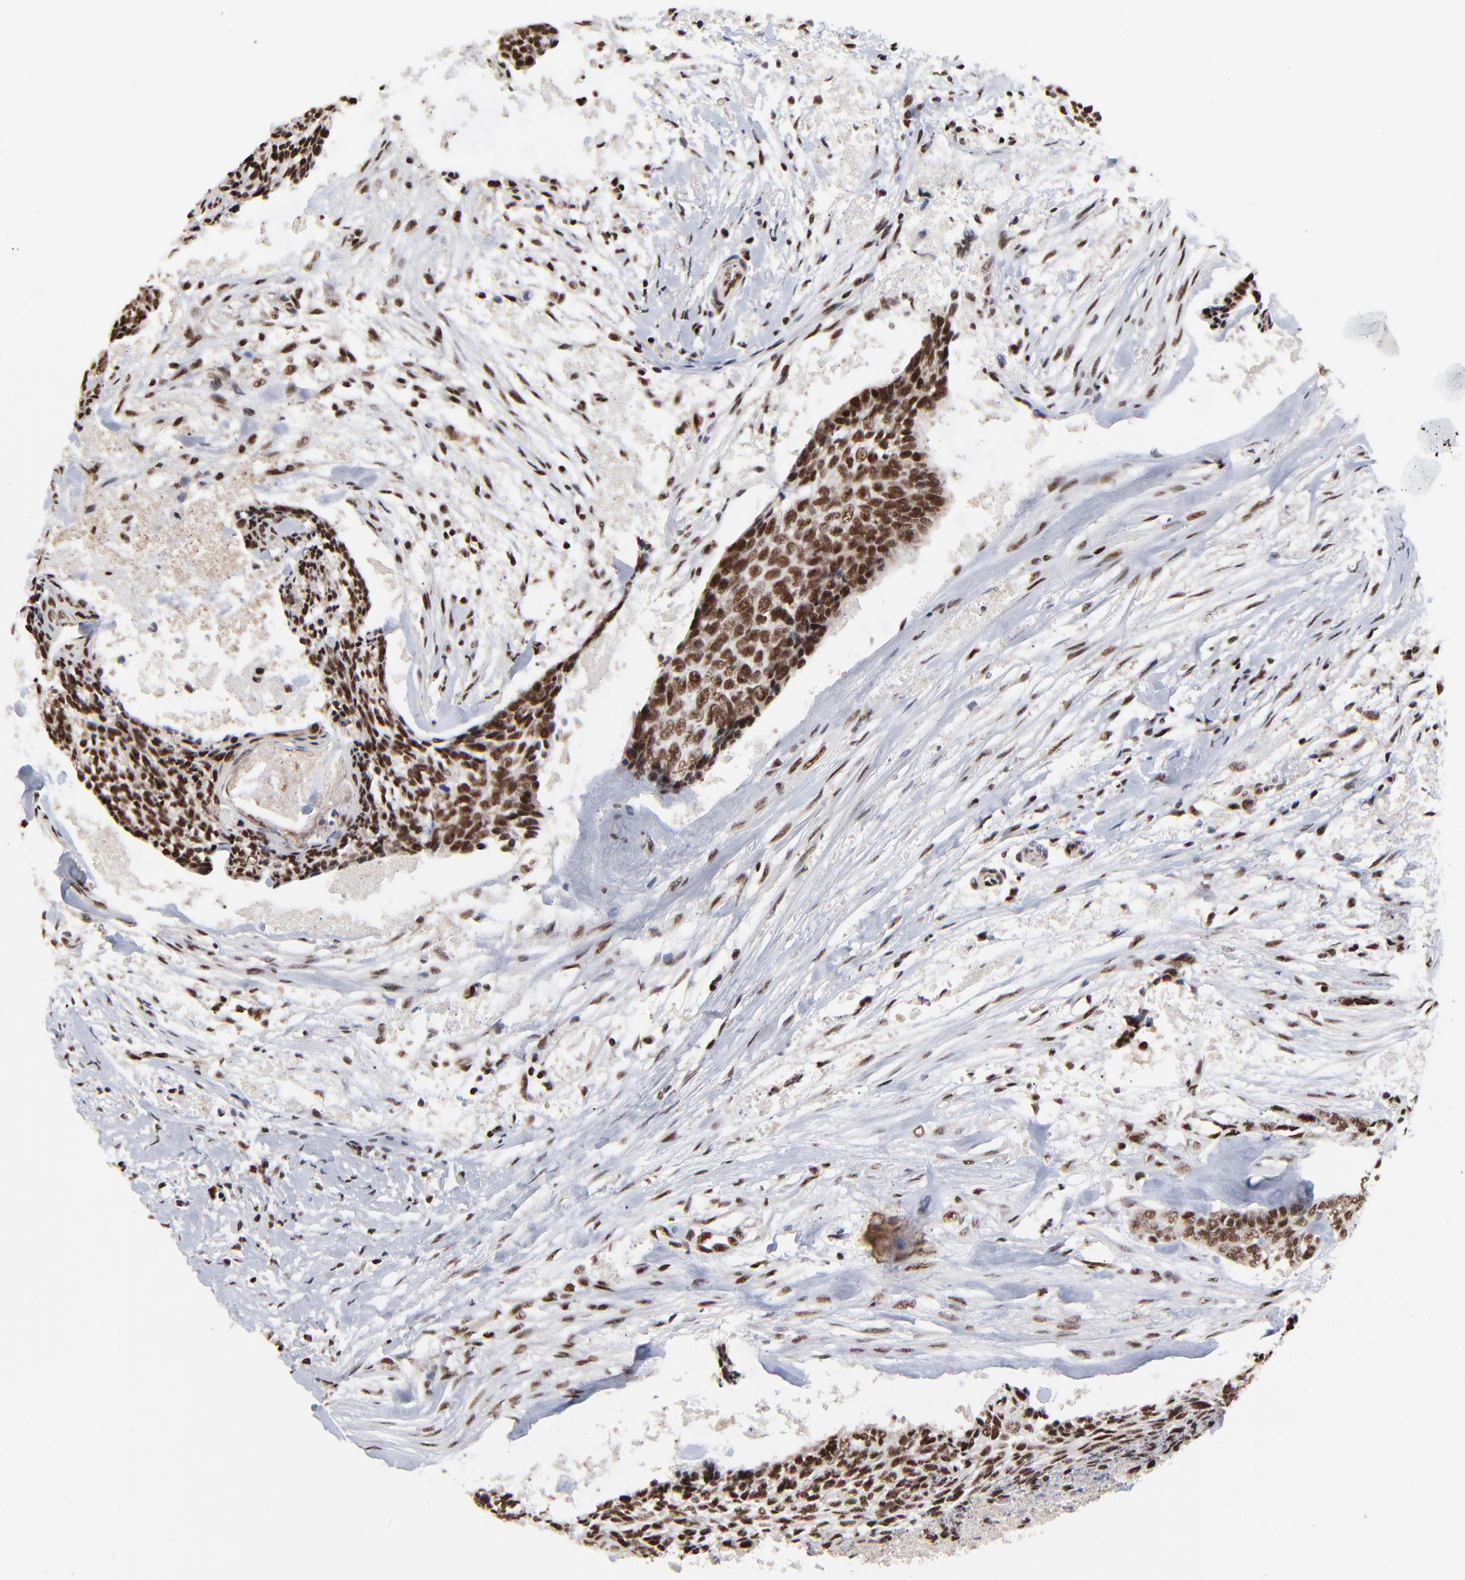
{"staining": {"intensity": "strong", "quantity": ">75%", "location": "nuclear"}, "tissue": "head and neck cancer", "cell_type": "Tumor cells", "image_type": "cancer", "snomed": [{"axis": "morphology", "description": "Squamous cell carcinoma, NOS"}, {"axis": "topography", "description": "Salivary gland"}, {"axis": "topography", "description": "Head-Neck"}], "caption": "There is high levels of strong nuclear staining in tumor cells of head and neck cancer (squamous cell carcinoma), as demonstrated by immunohistochemical staining (brown color).", "gene": "RBM22", "patient": {"sex": "male", "age": 70}}